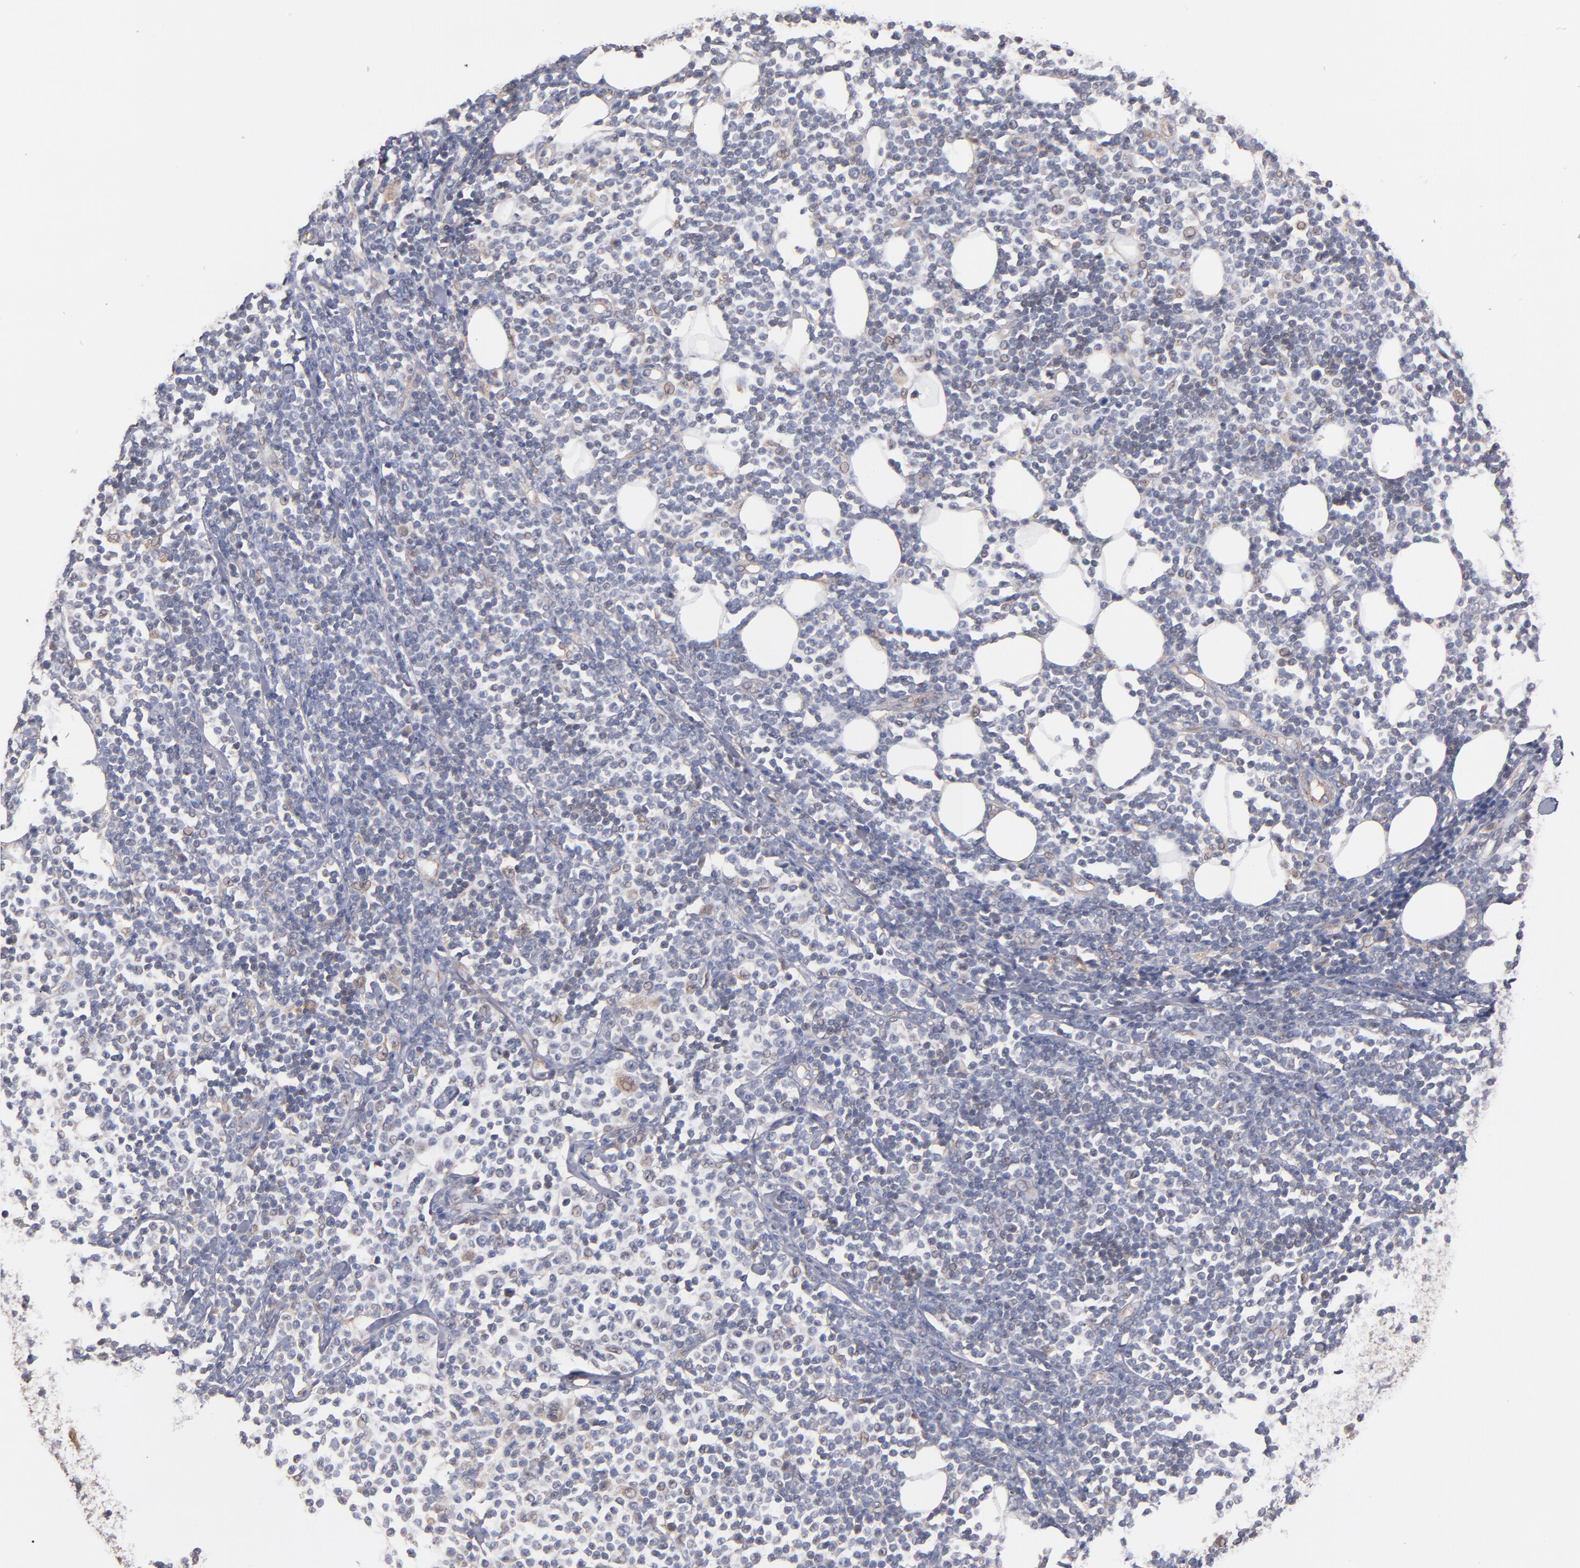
{"staining": {"intensity": "negative", "quantity": "none", "location": "none"}, "tissue": "lymphoma", "cell_type": "Tumor cells", "image_type": "cancer", "snomed": [{"axis": "morphology", "description": "Malignant lymphoma, non-Hodgkin's type, Low grade"}, {"axis": "topography", "description": "Soft tissue"}], "caption": "Immunohistochemical staining of malignant lymphoma, non-Hodgkin's type (low-grade) exhibits no significant positivity in tumor cells. Nuclei are stained in blue.", "gene": "GMFG", "patient": {"sex": "male", "age": 92}}